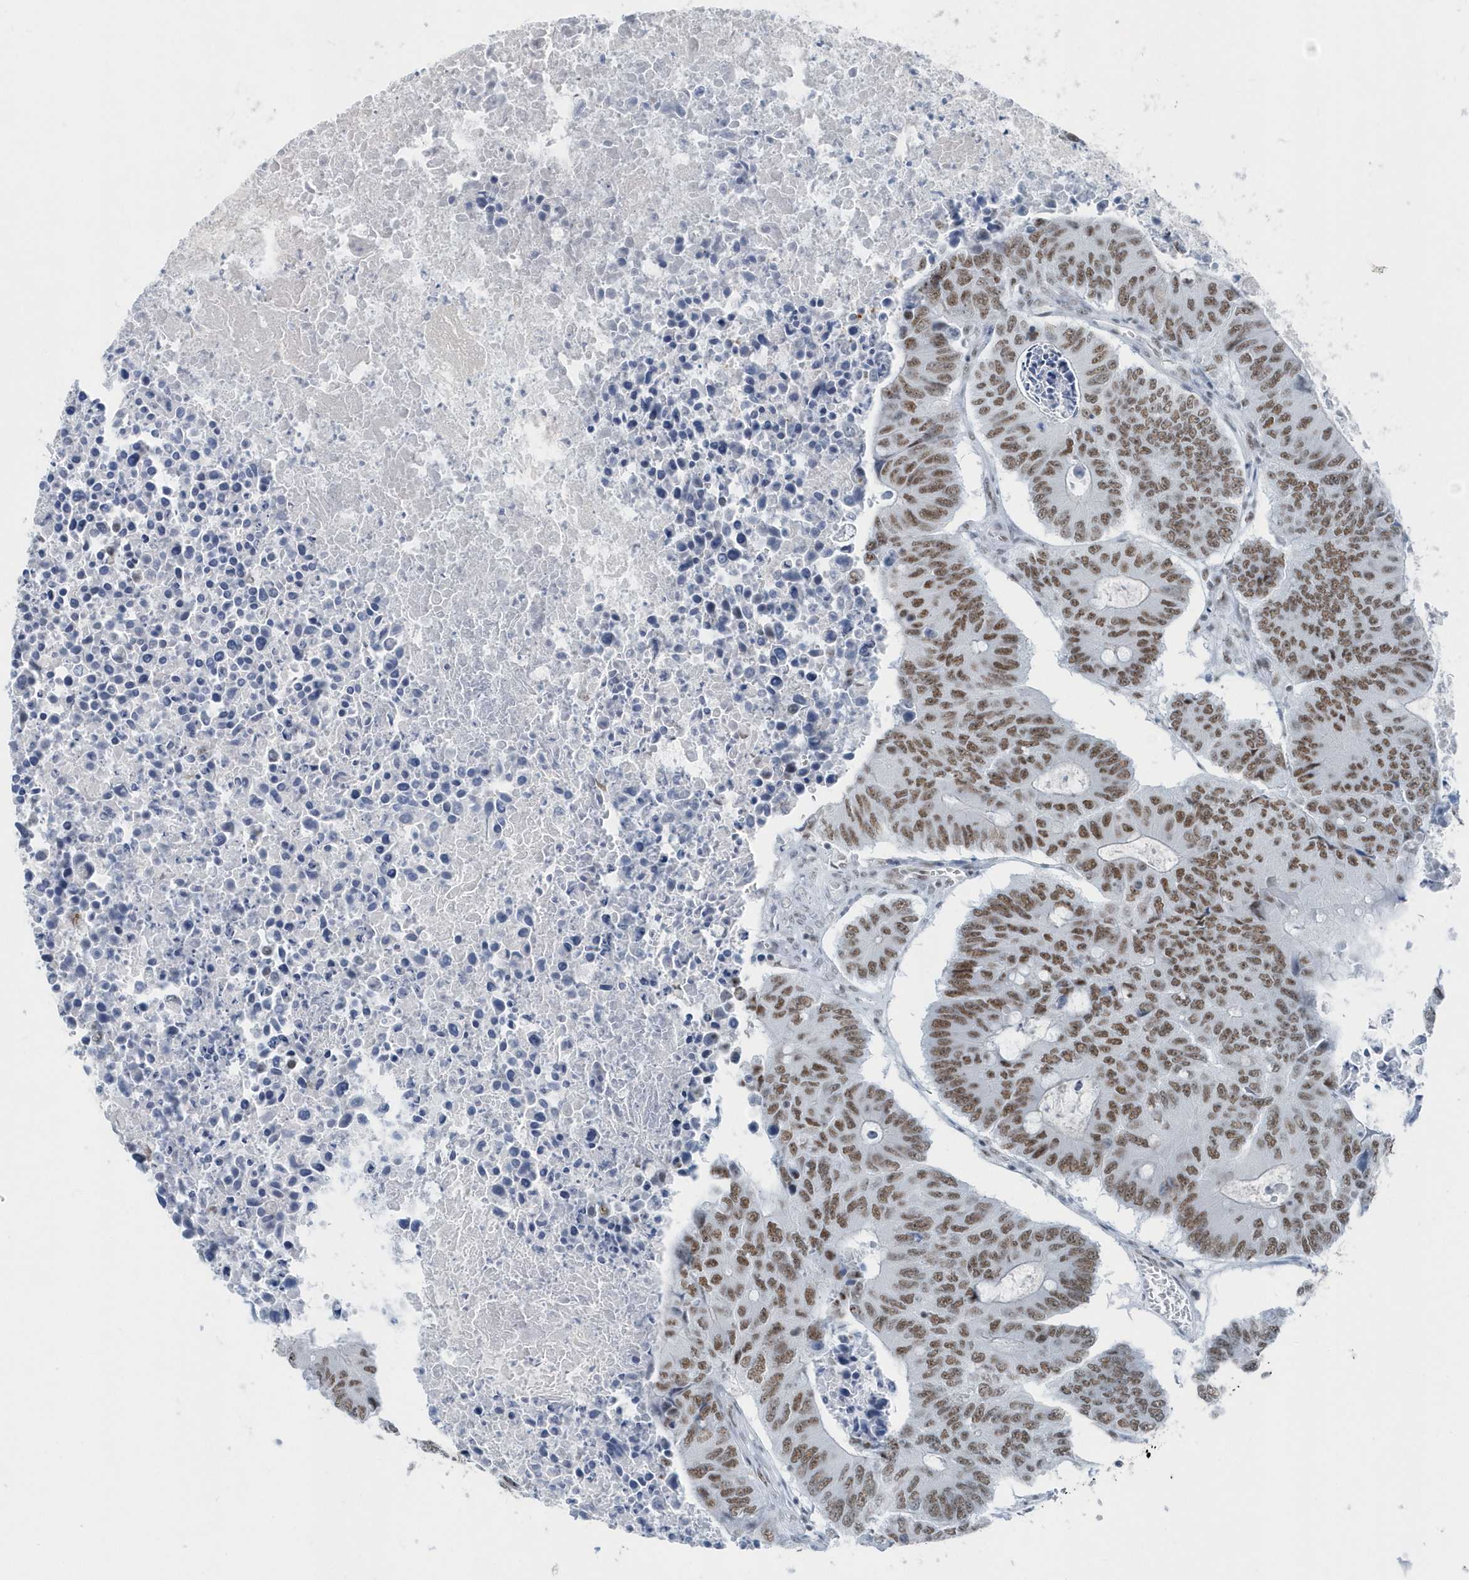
{"staining": {"intensity": "strong", "quantity": ">75%", "location": "nuclear"}, "tissue": "colorectal cancer", "cell_type": "Tumor cells", "image_type": "cancer", "snomed": [{"axis": "morphology", "description": "Adenocarcinoma, NOS"}, {"axis": "topography", "description": "Colon"}], "caption": "This histopathology image reveals IHC staining of colorectal adenocarcinoma, with high strong nuclear positivity in about >75% of tumor cells.", "gene": "FIP1L1", "patient": {"sex": "male", "age": 87}}